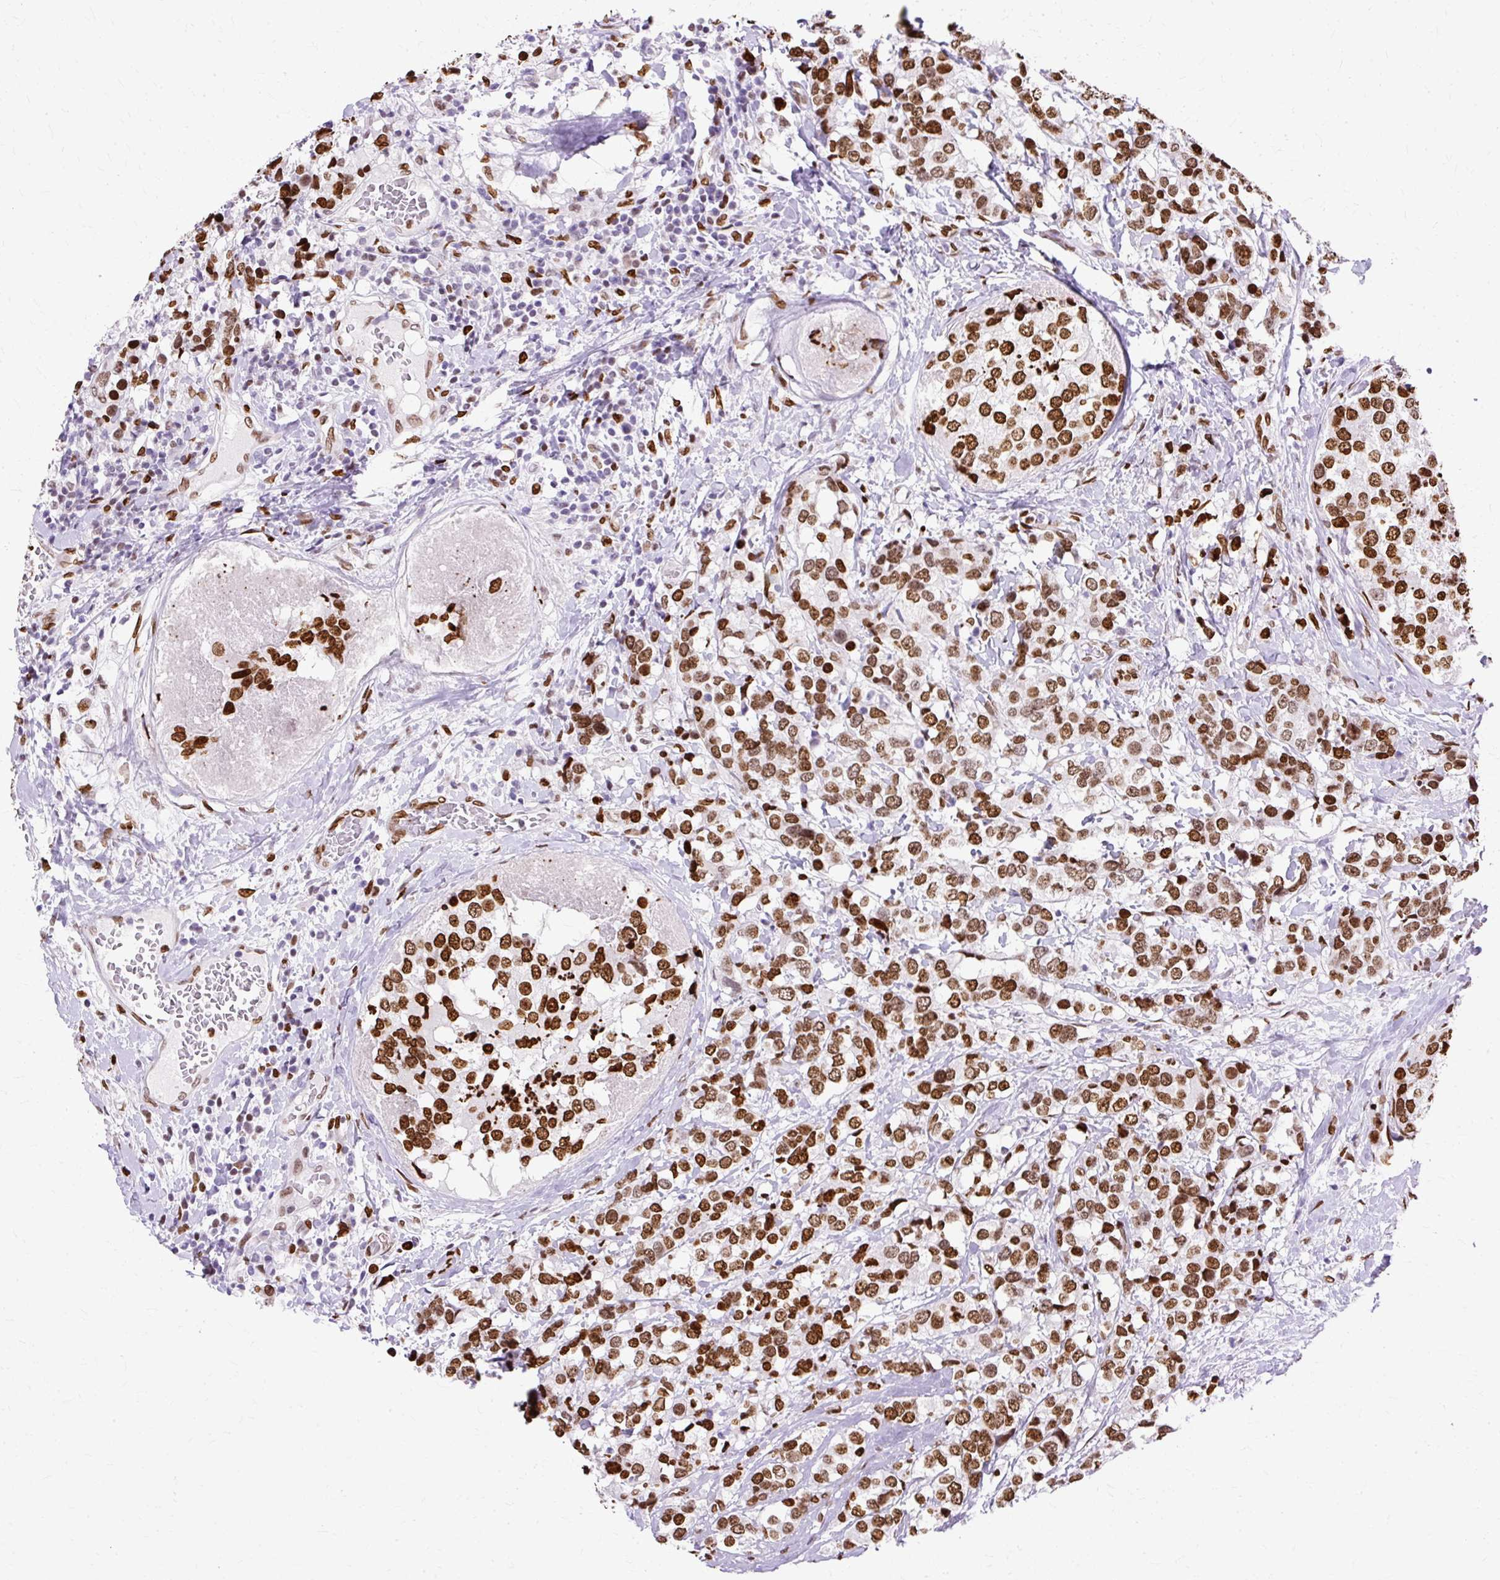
{"staining": {"intensity": "strong", "quantity": ">75%", "location": "nuclear"}, "tissue": "breast cancer", "cell_type": "Tumor cells", "image_type": "cancer", "snomed": [{"axis": "morphology", "description": "Lobular carcinoma"}, {"axis": "topography", "description": "Breast"}], "caption": "Immunohistochemistry staining of breast cancer (lobular carcinoma), which demonstrates high levels of strong nuclear staining in approximately >75% of tumor cells indicating strong nuclear protein positivity. The staining was performed using DAB (3,3'-diaminobenzidine) (brown) for protein detection and nuclei were counterstained in hematoxylin (blue).", "gene": "TMEM184C", "patient": {"sex": "female", "age": 59}}